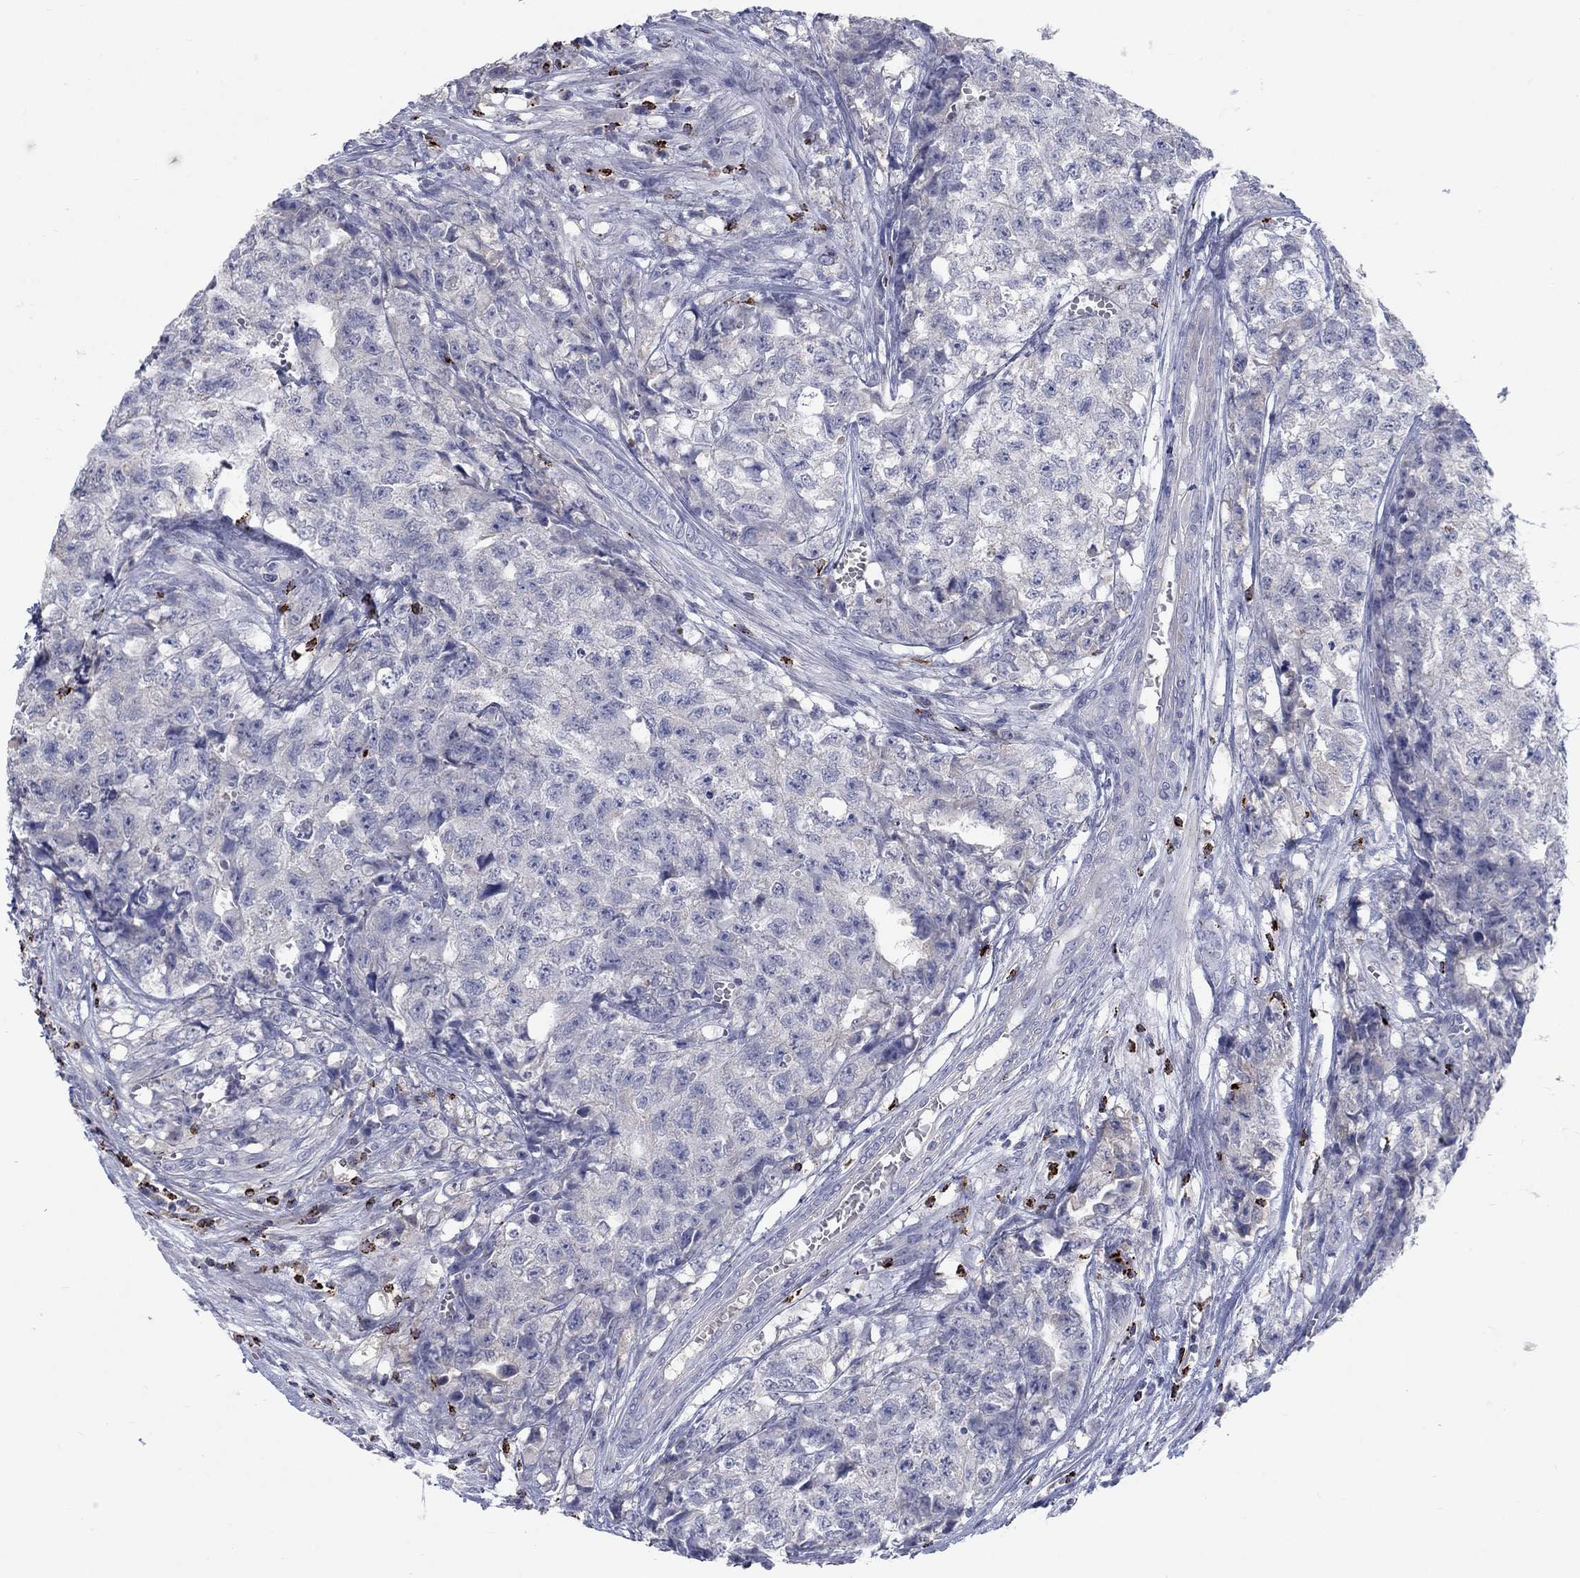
{"staining": {"intensity": "negative", "quantity": "none", "location": "none"}, "tissue": "testis cancer", "cell_type": "Tumor cells", "image_type": "cancer", "snomed": [{"axis": "morphology", "description": "Seminoma, NOS"}, {"axis": "morphology", "description": "Carcinoma, Embryonal, NOS"}, {"axis": "topography", "description": "Testis"}], "caption": "Tumor cells are negative for protein expression in human seminoma (testis). (Immunohistochemistry (ihc), brightfield microscopy, high magnification).", "gene": "GZMA", "patient": {"sex": "male", "age": 22}}